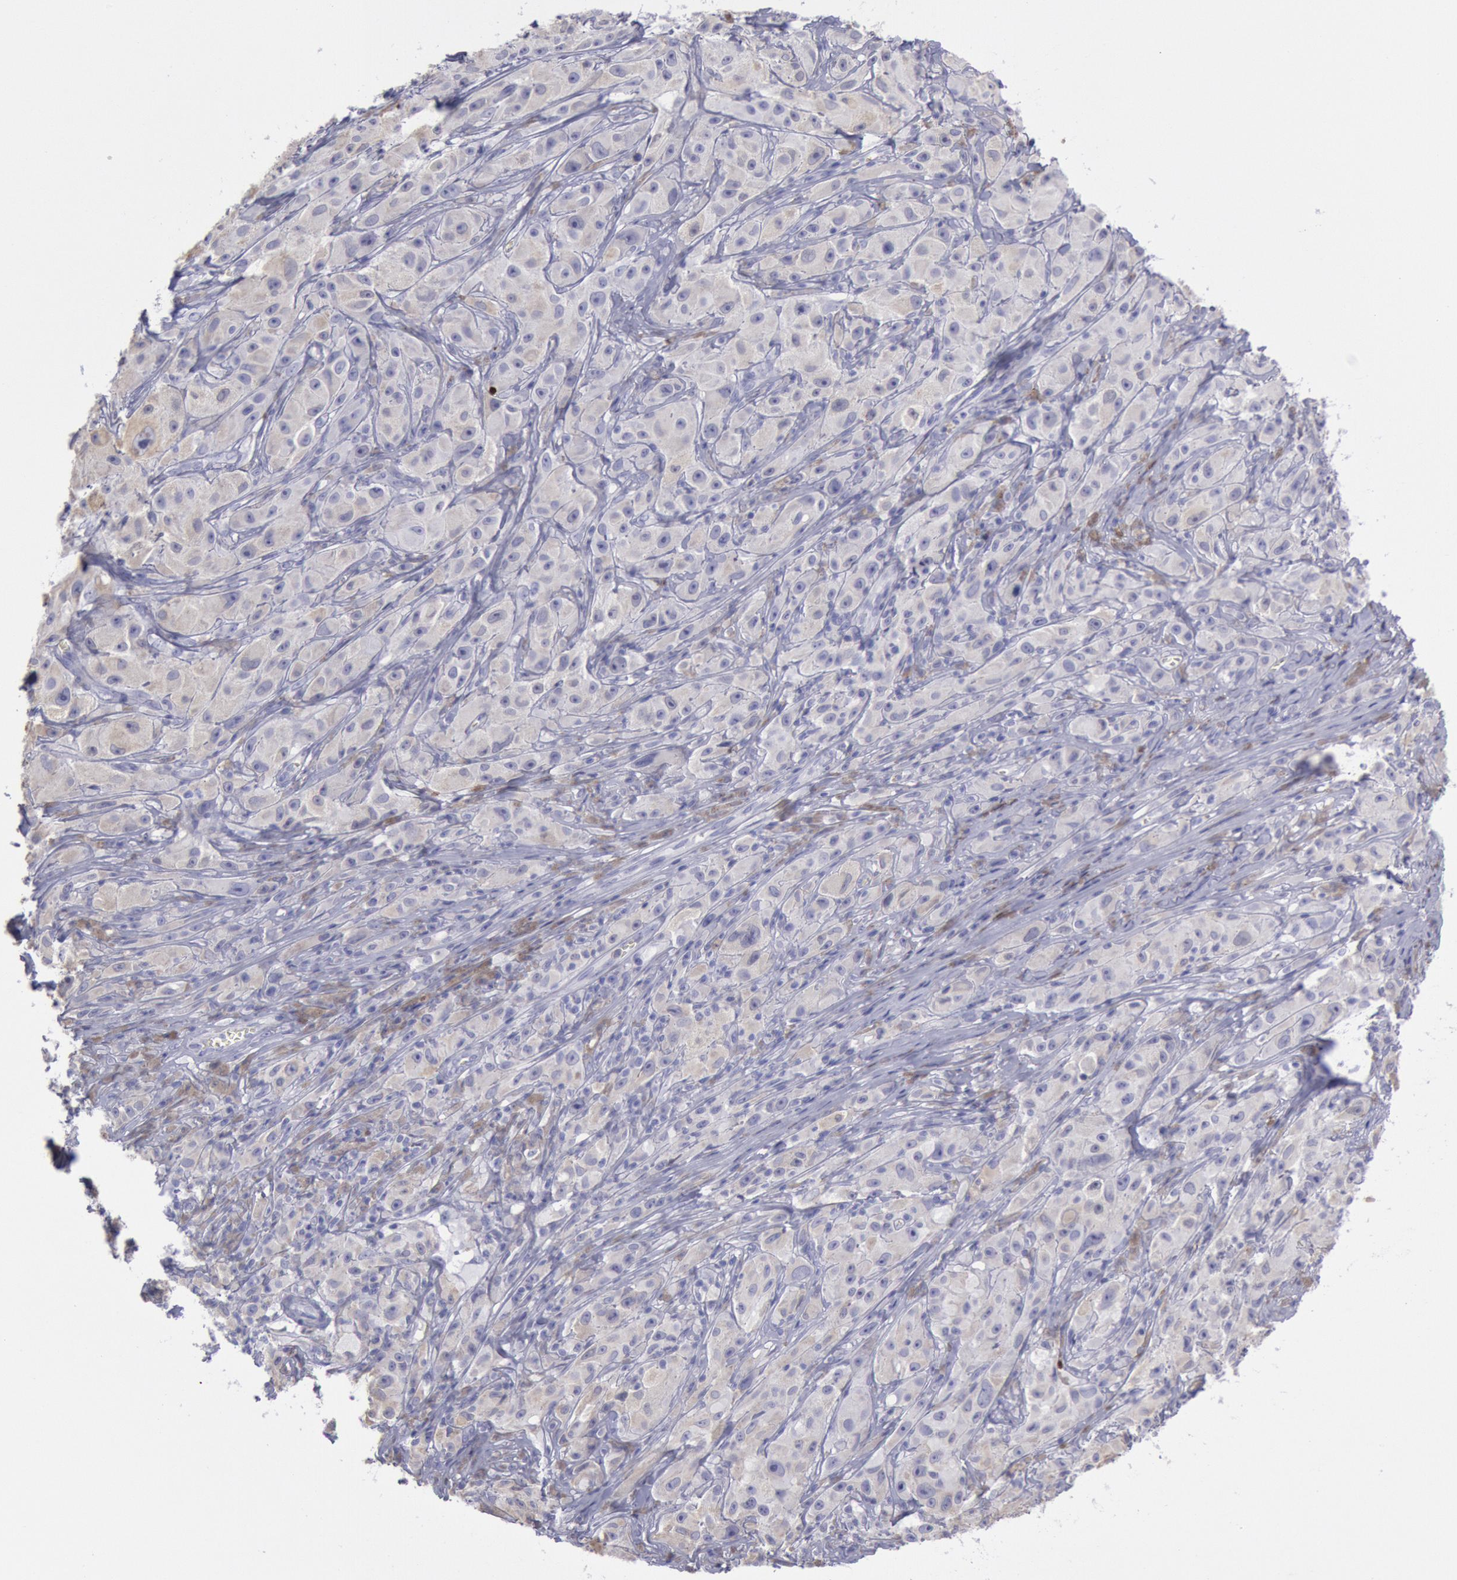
{"staining": {"intensity": "negative", "quantity": "none", "location": "none"}, "tissue": "melanoma", "cell_type": "Tumor cells", "image_type": "cancer", "snomed": [{"axis": "morphology", "description": "Malignant melanoma, NOS"}, {"axis": "topography", "description": "Skin"}], "caption": "A high-resolution micrograph shows immunohistochemistry staining of malignant melanoma, which reveals no significant expression in tumor cells.", "gene": "MYH7", "patient": {"sex": "male", "age": 56}}